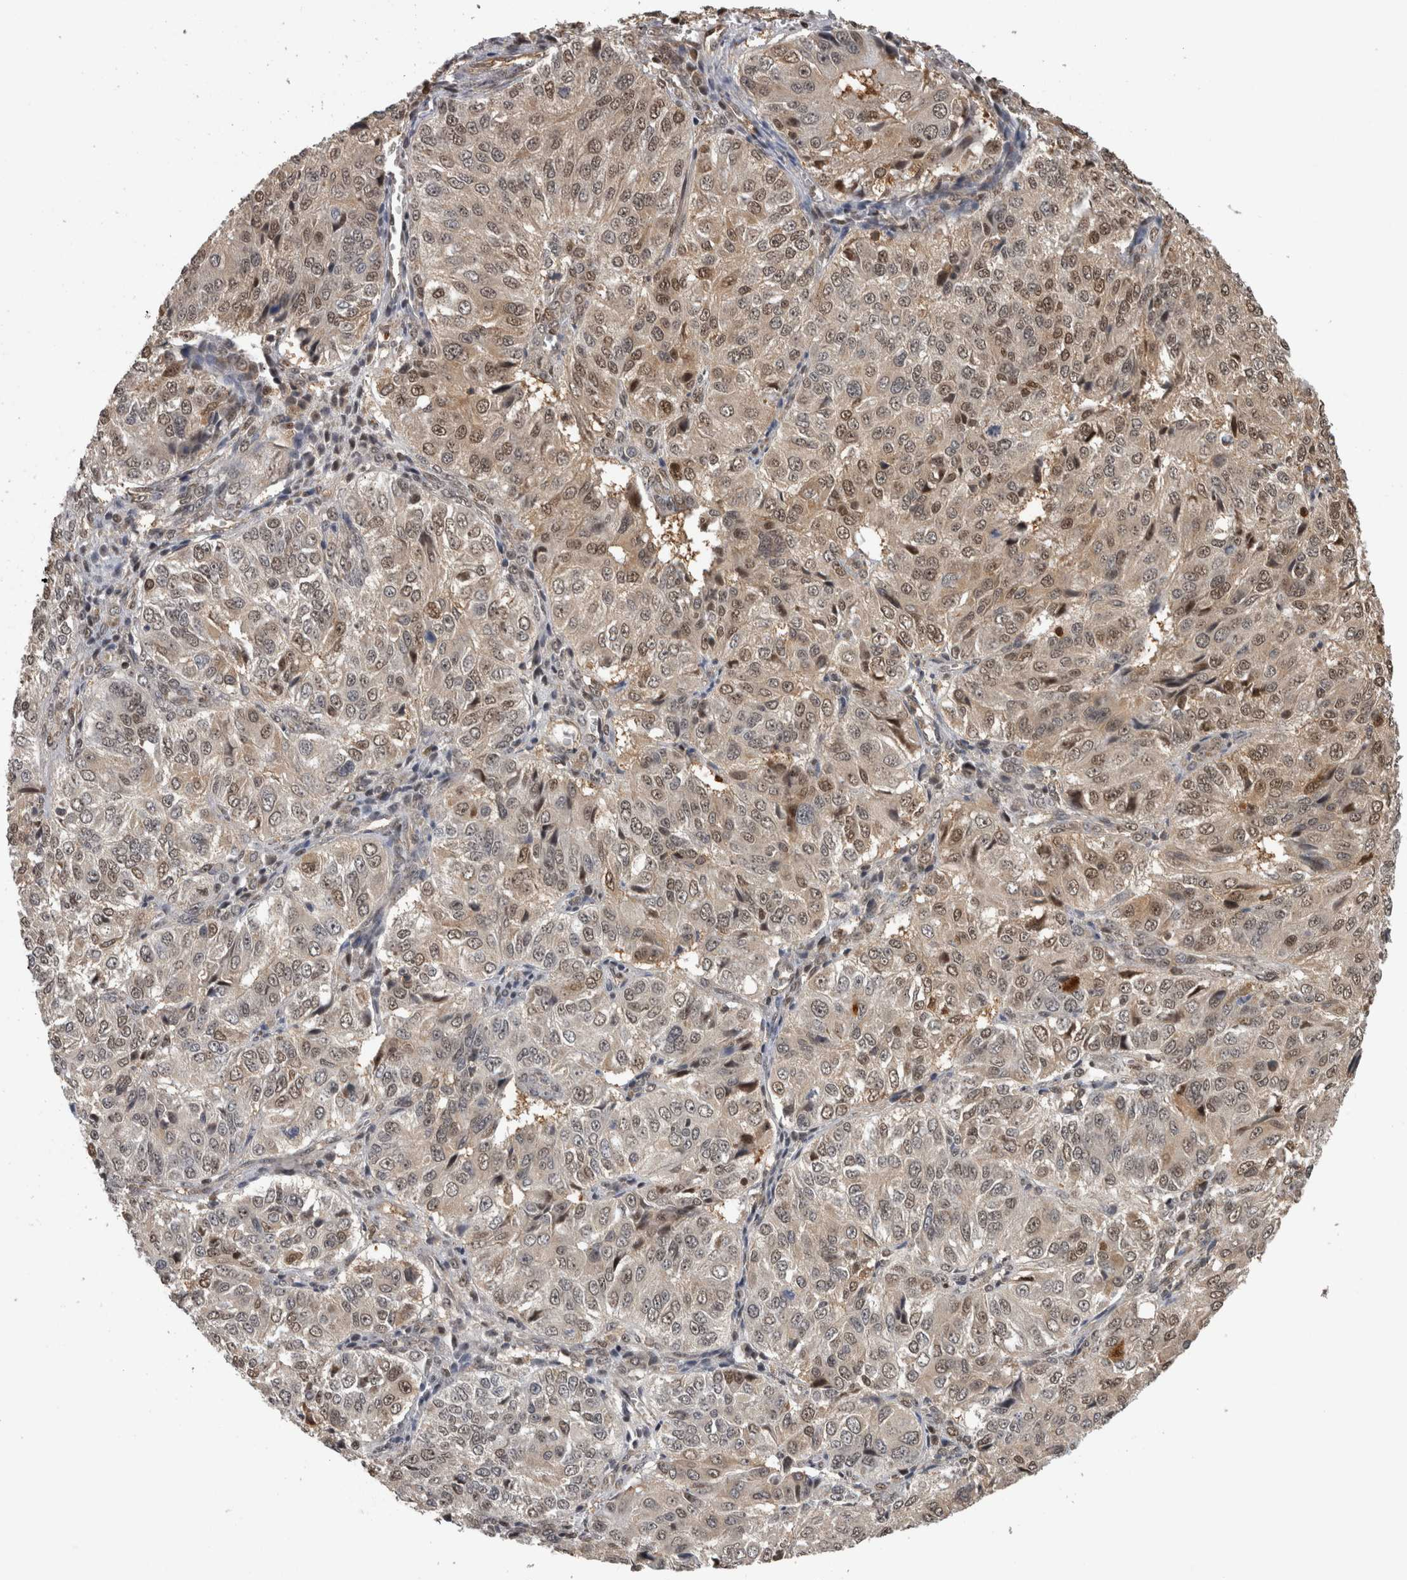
{"staining": {"intensity": "weak", "quantity": ">75%", "location": "cytoplasmic/membranous,nuclear"}, "tissue": "ovarian cancer", "cell_type": "Tumor cells", "image_type": "cancer", "snomed": [{"axis": "morphology", "description": "Carcinoma, endometroid"}, {"axis": "topography", "description": "Ovary"}], "caption": "Tumor cells reveal weak cytoplasmic/membranous and nuclear positivity in about >75% of cells in ovarian cancer (endometroid carcinoma). (brown staining indicates protein expression, while blue staining denotes nuclei).", "gene": "TDRD7", "patient": {"sex": "female", "age": 51}}